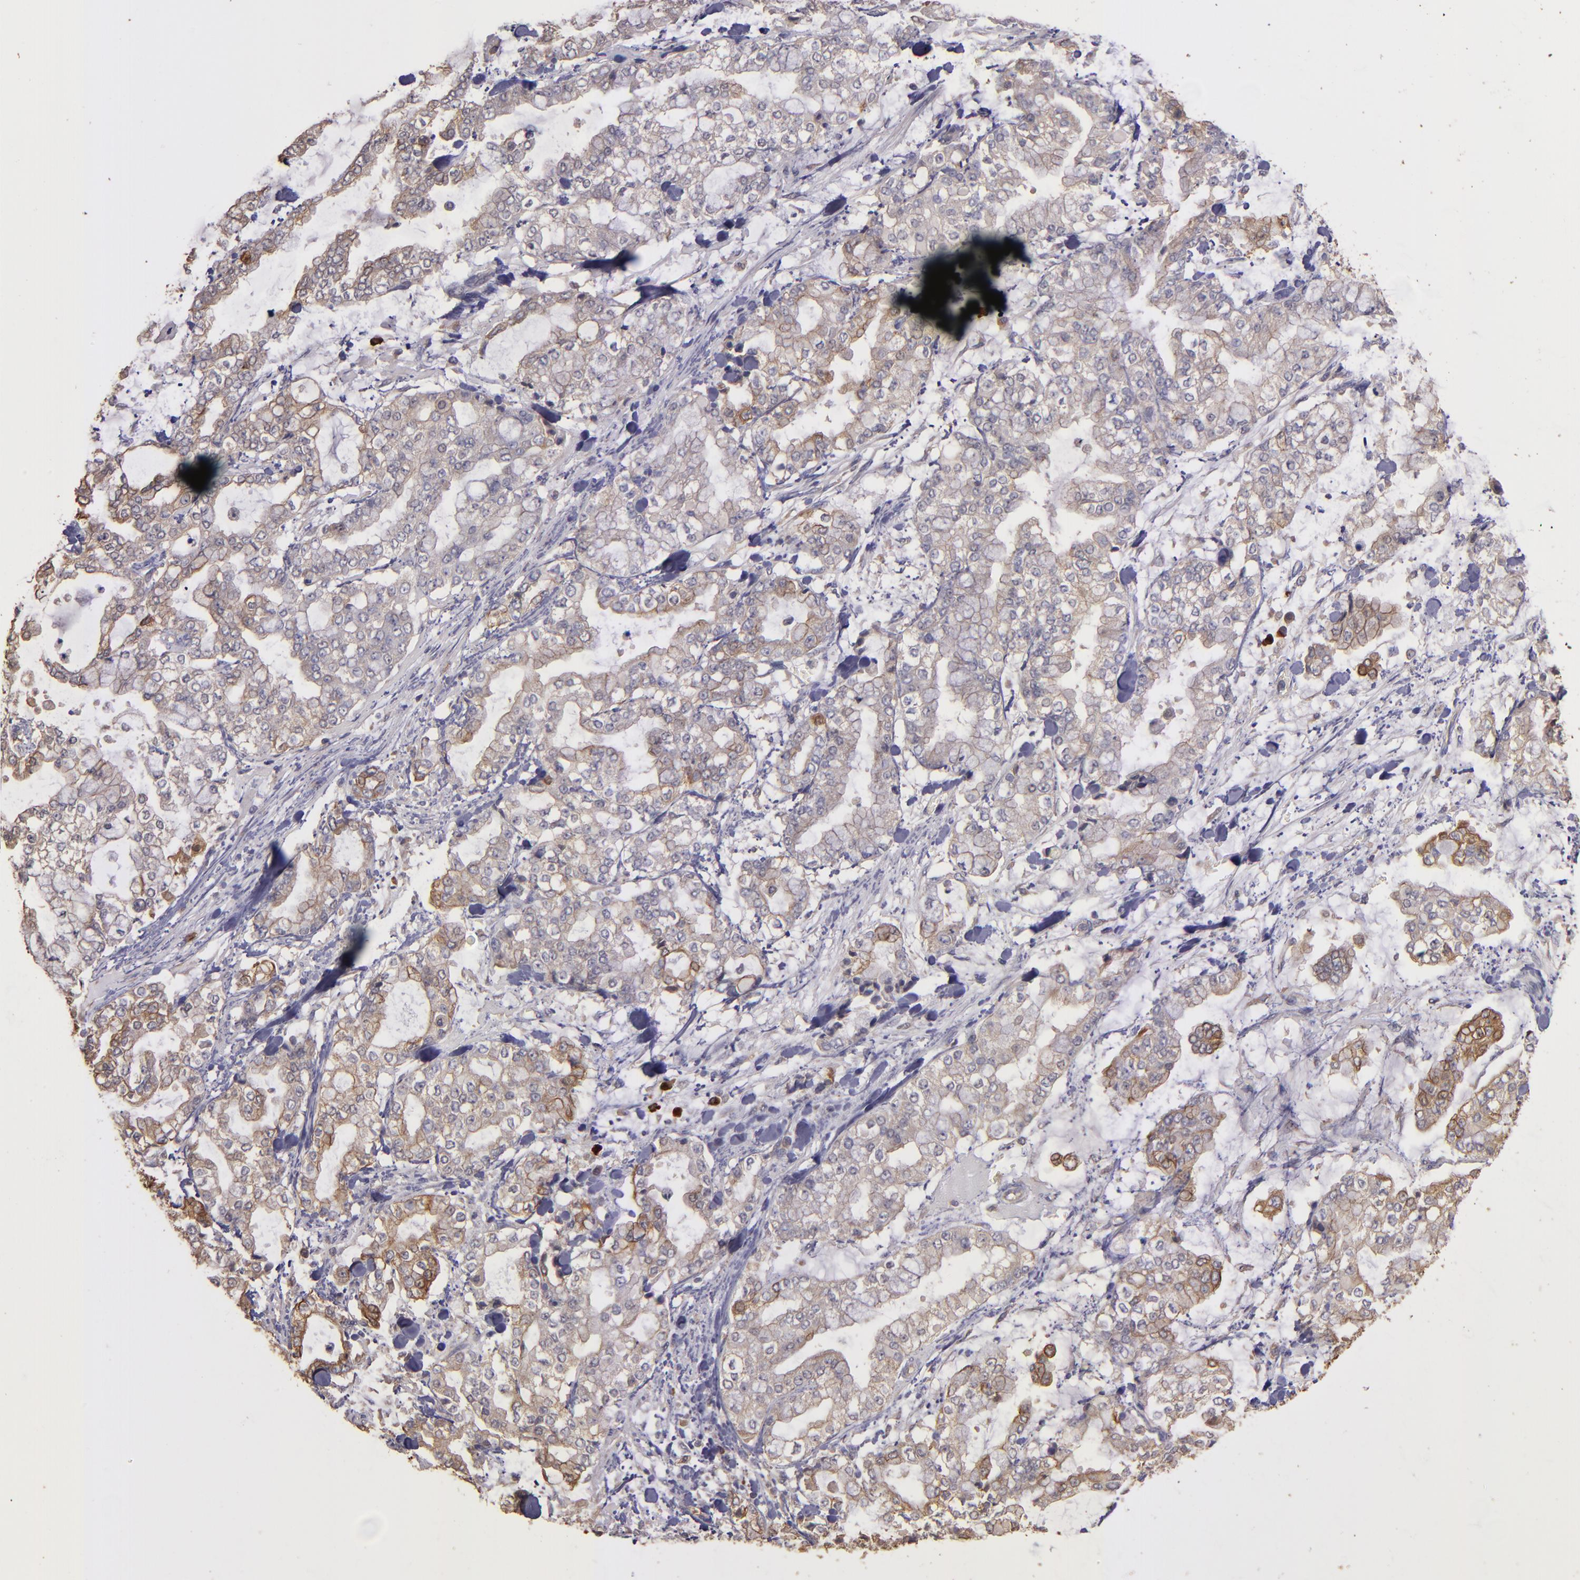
{"staining": {"intensity": "moderate", "quantity": "25%-75%", "location": "cytoplasmic/membranous"}, "tissue": "stomach cancer", "cell_type": "Tumor cells", "image_type": "cancer", "snomed": [{"axis": "morphology", "description": "Normal tissue, NOS"}, {"axis": "morphology", "description": "Adenocarcinoma, NOS"}, {"axis": "topography", "description": "Stomach, upper"}, {"axis": "topography", "description": "Stomach"}], "caption": "Adenocarcinoma (stomach) was stained to show a protein in brown. There is medium levels of moderate cytoplasmic/membranous expression in approximately 25%-75% of tumor cells.", "gene": "SRRD", "patient": {"sex": "male", "age": 76}}